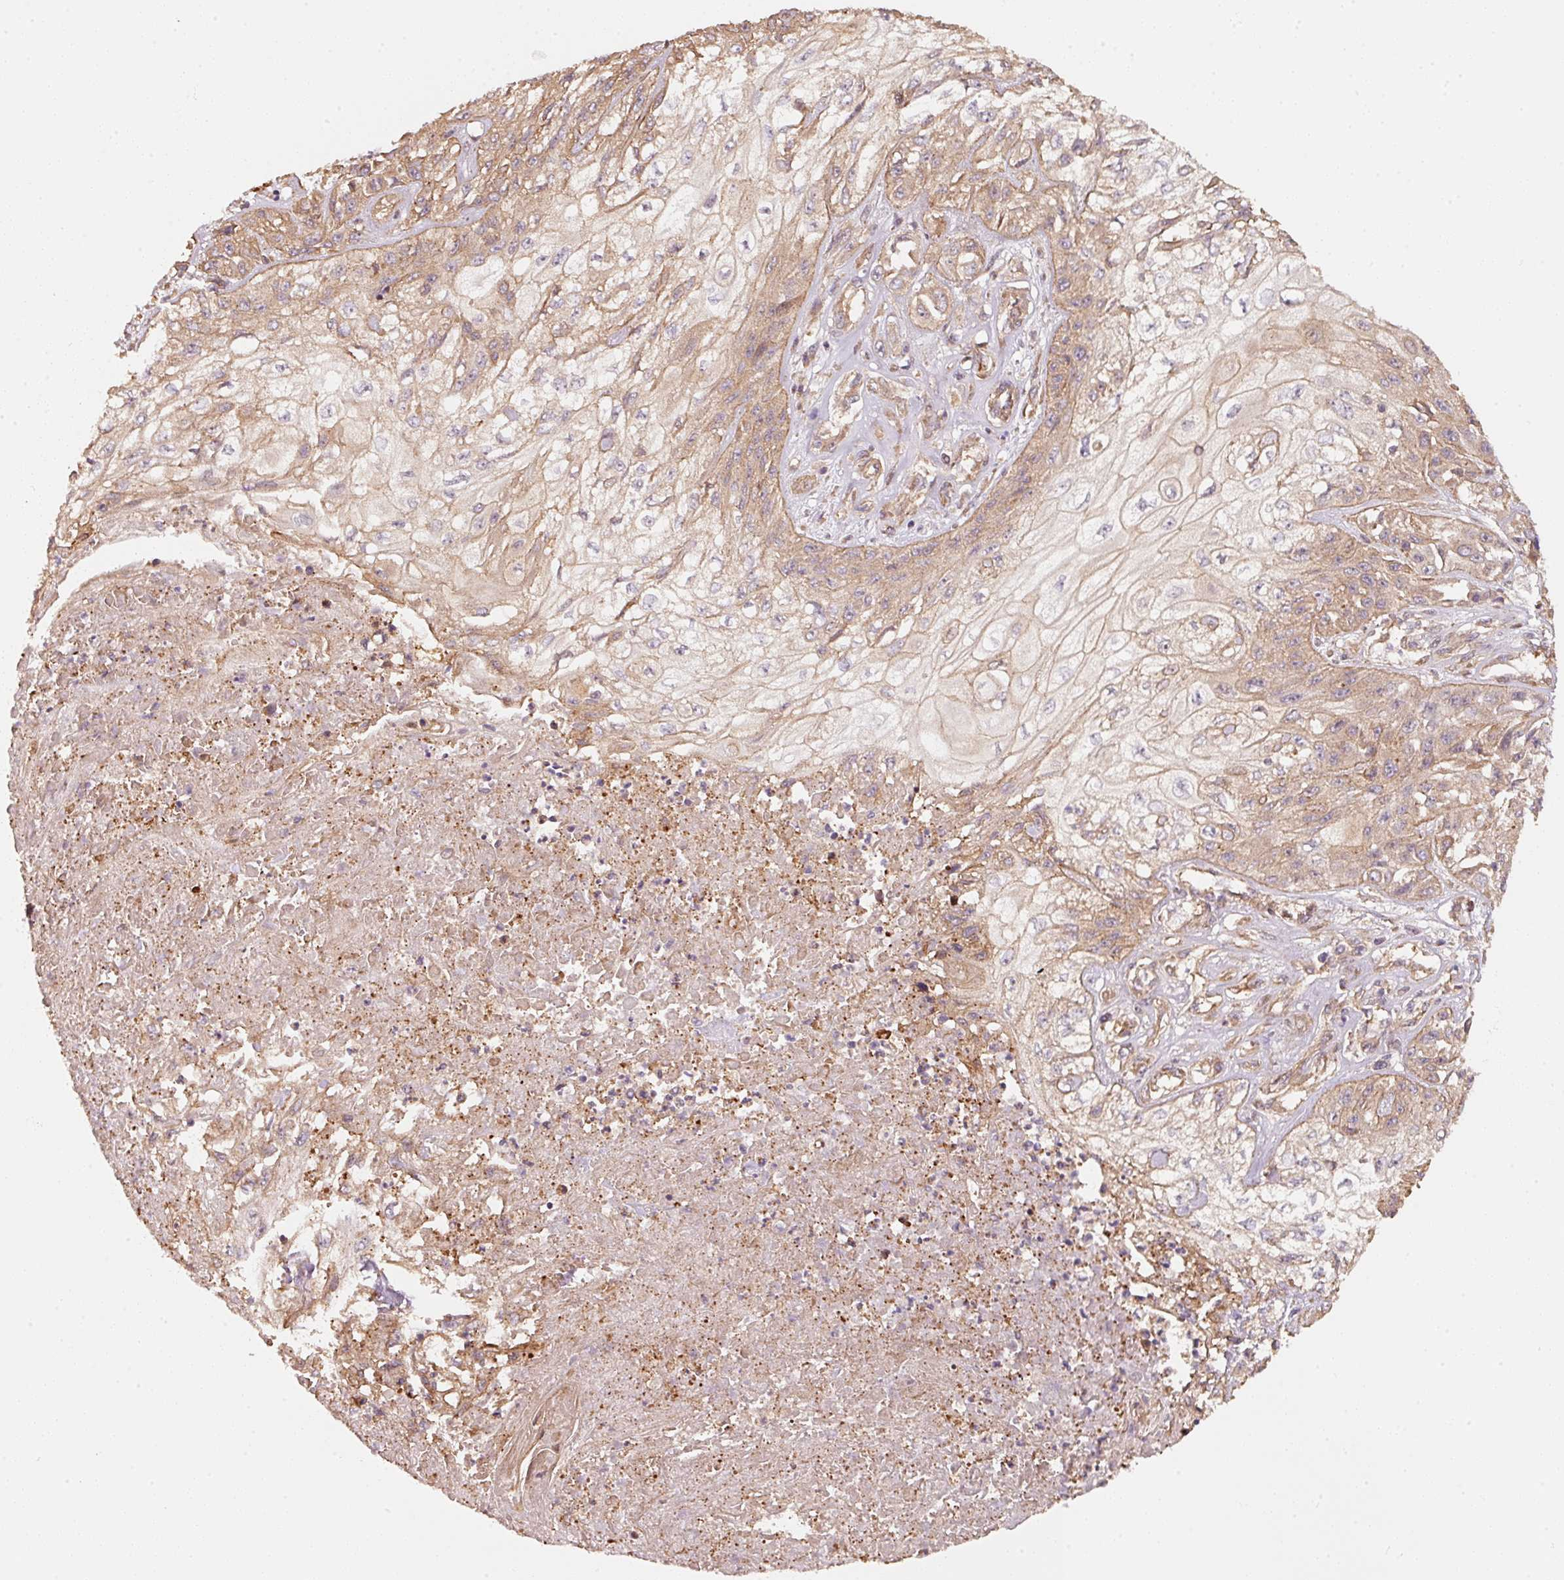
{"staining": {"intensity": "weak", "quantity": "25%-75%", "location": "cytoplasmic/membranous"}, "tissue": "skin cancer", "cell_type": "Tumor cells", "image_type": "cancer", "snomed": [{"axis": "morphology", "description": "Squamous cell carcinoma, NOS"}, {"axis": "morphology", "description": "Squamous cell carcinoma, metastatic, NOS"}, {"axis": "topography", "description": "Skin"}, {"axis": "topography", "description": "Lymph node"}], "caption": "Squamous cell carcinoma (skin) stained with DAB (3,3'-diaminobenzidine) immunohistochemistry exhibits low levels of weak cytoplasmic/membranous positivity in approximately 25%-75% of tumor cells.", "gene": "CEP95", "patient": {"sex": "male", "age": 75}}